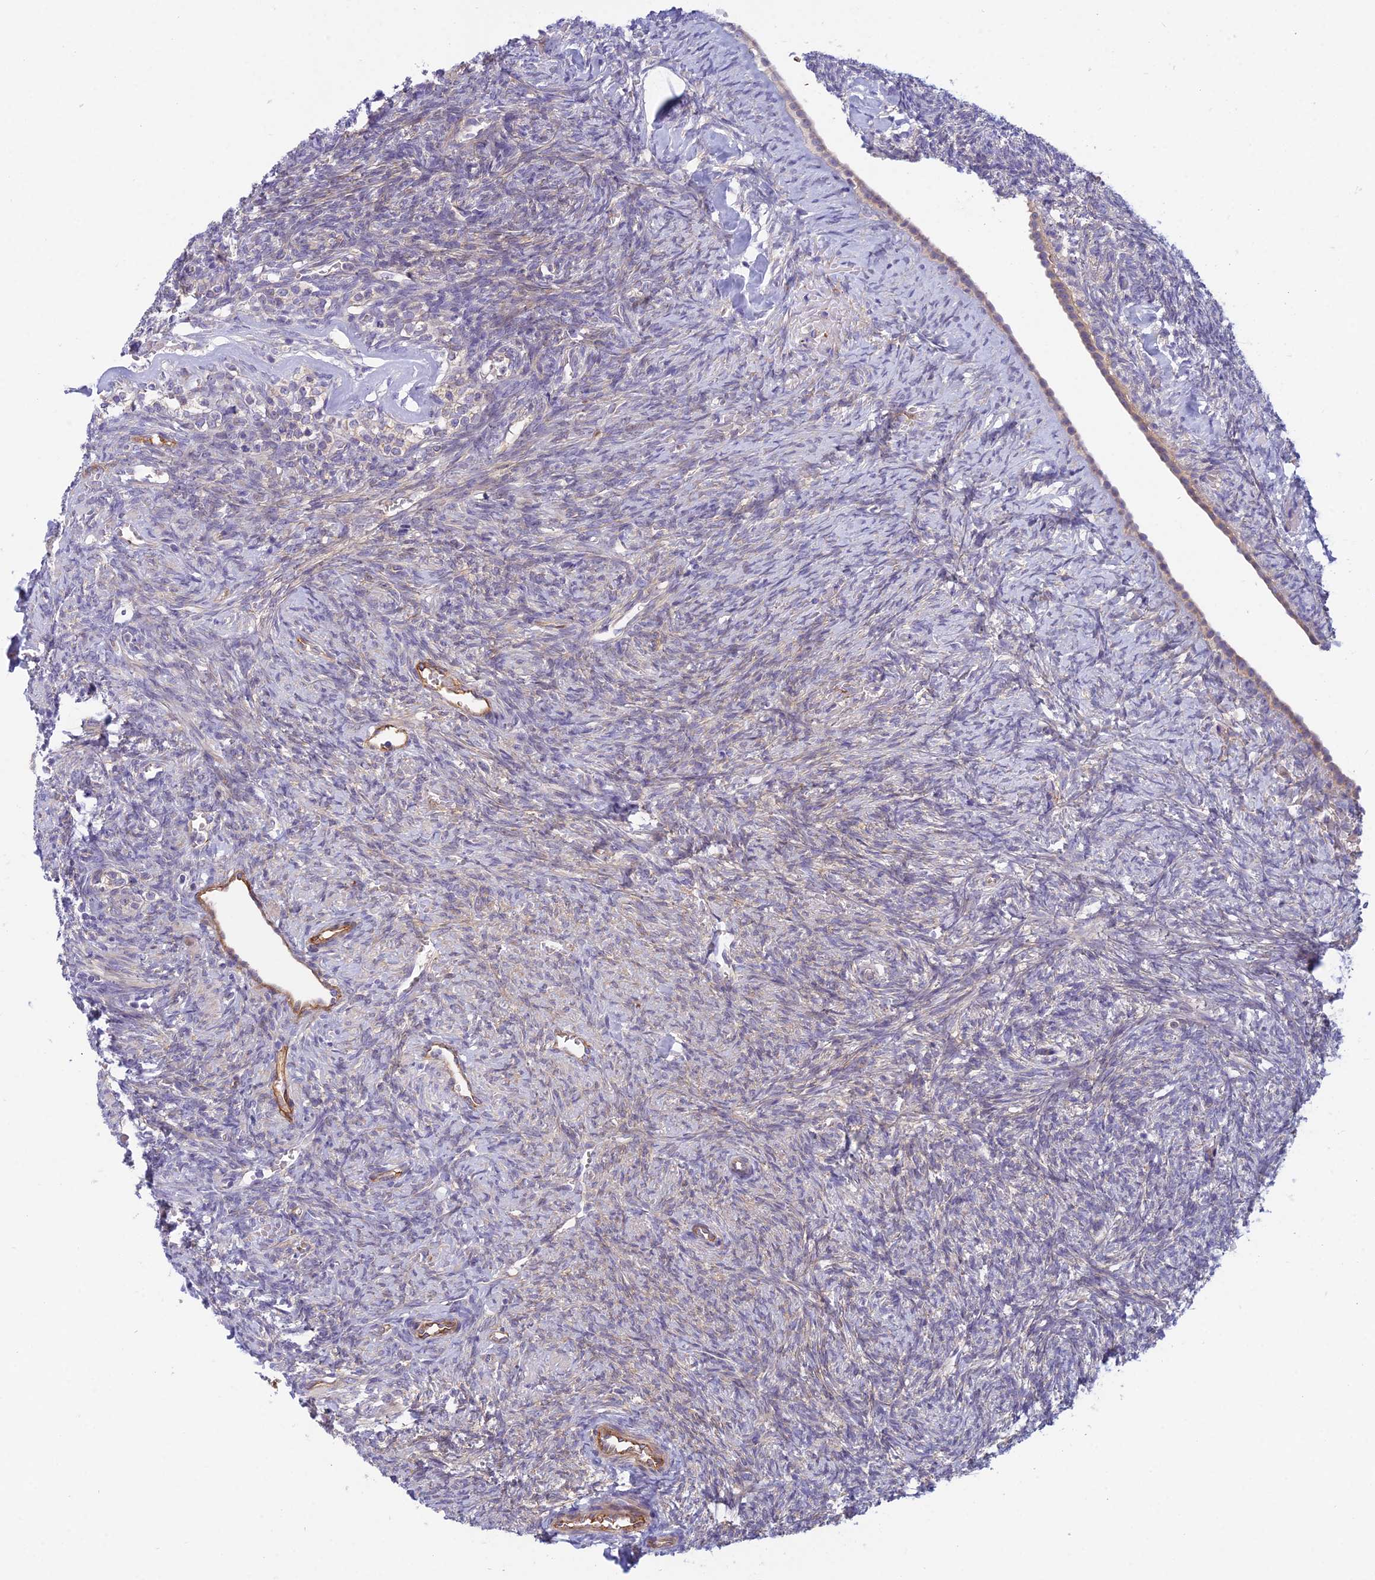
{"staining": {"intensity": "weak", "quantity": ">75%", "location": "cytoplasmic/membranous"}, "tissue": "ovary", "cell_type": "Follicle cells", "image_type": "normal", "snomed": [{"axis": "morphology", "description": "Normal tissue, NOS"}, {"axis": "topography", "description": "Ovary"}], "caption": "IHC photomicrograph of benign ovary stained for a protein (brown), which shows low levels of weak cytoplasmic/membranous staining in about >75% of follicle cells.", "gene": "DUS2", "patient": {"sex": "female", "age": 41}}